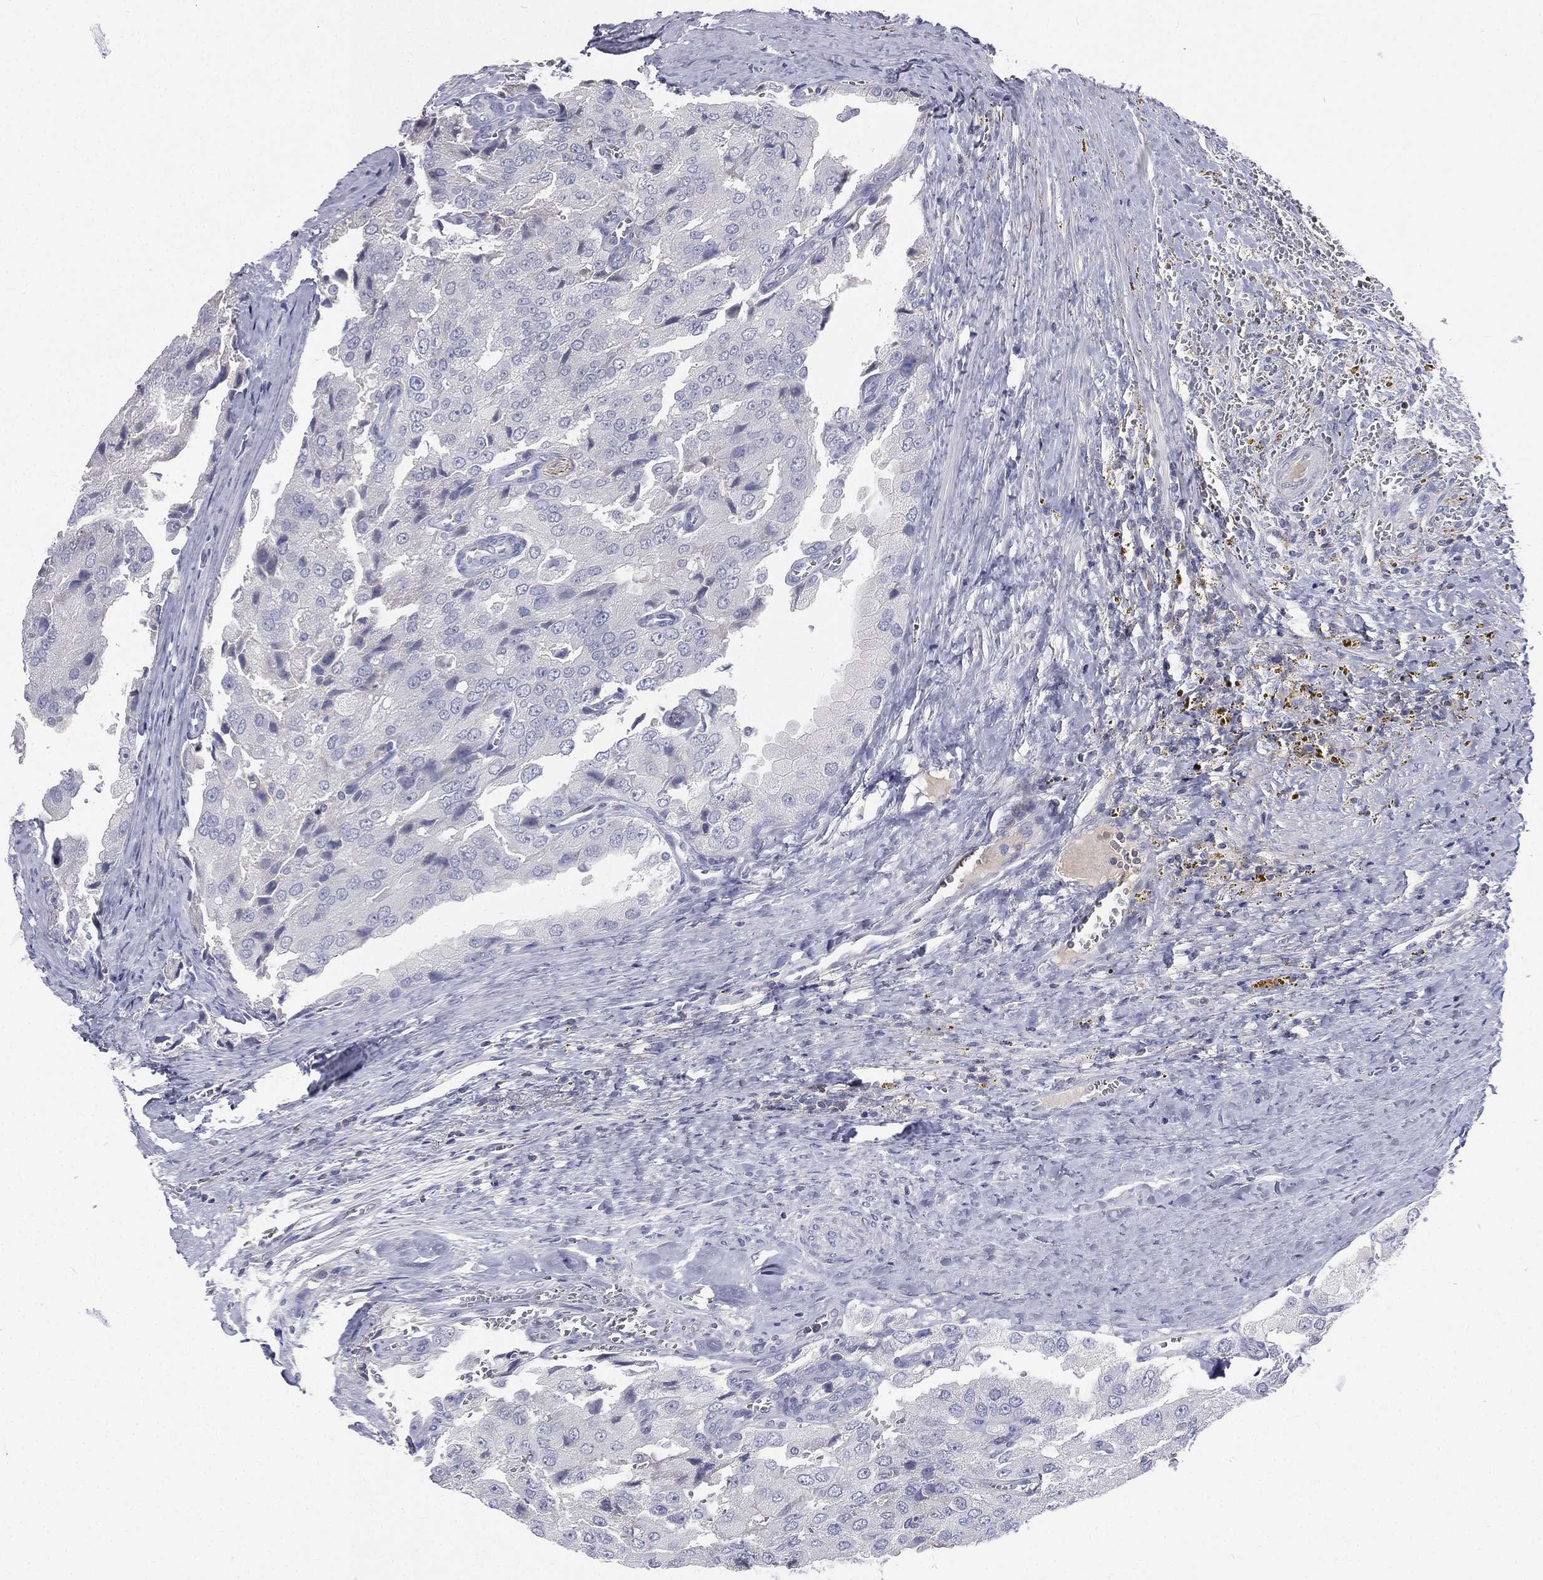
{"staining": {"intensity": "negative", "quantity": "none", "location": "none"}, "tissue": "prostate cancer", "cell_type": "Tumor cells", "image_type": "cancer", "snomed": [{"axis": "morphology", "description": "Adenocarcinoma, NOS"}, {"axis": "topography", "description": "Prostate and seminal vesicle, NOS"}, {"axis": "topography", "description": "Prostate"}], "caption": "High power microscopy image of an immunohistochemistry histopathology image of prostate cancer (adenocarcinoma), revealing no significant staining in tumor cells. (Brightfield microscopy of DAB (3,3'-diaminobenzidine) immunohistochemistry at high magnification).", "gene": "CD3D", "patient": {"sex": "male", "age": 67}}